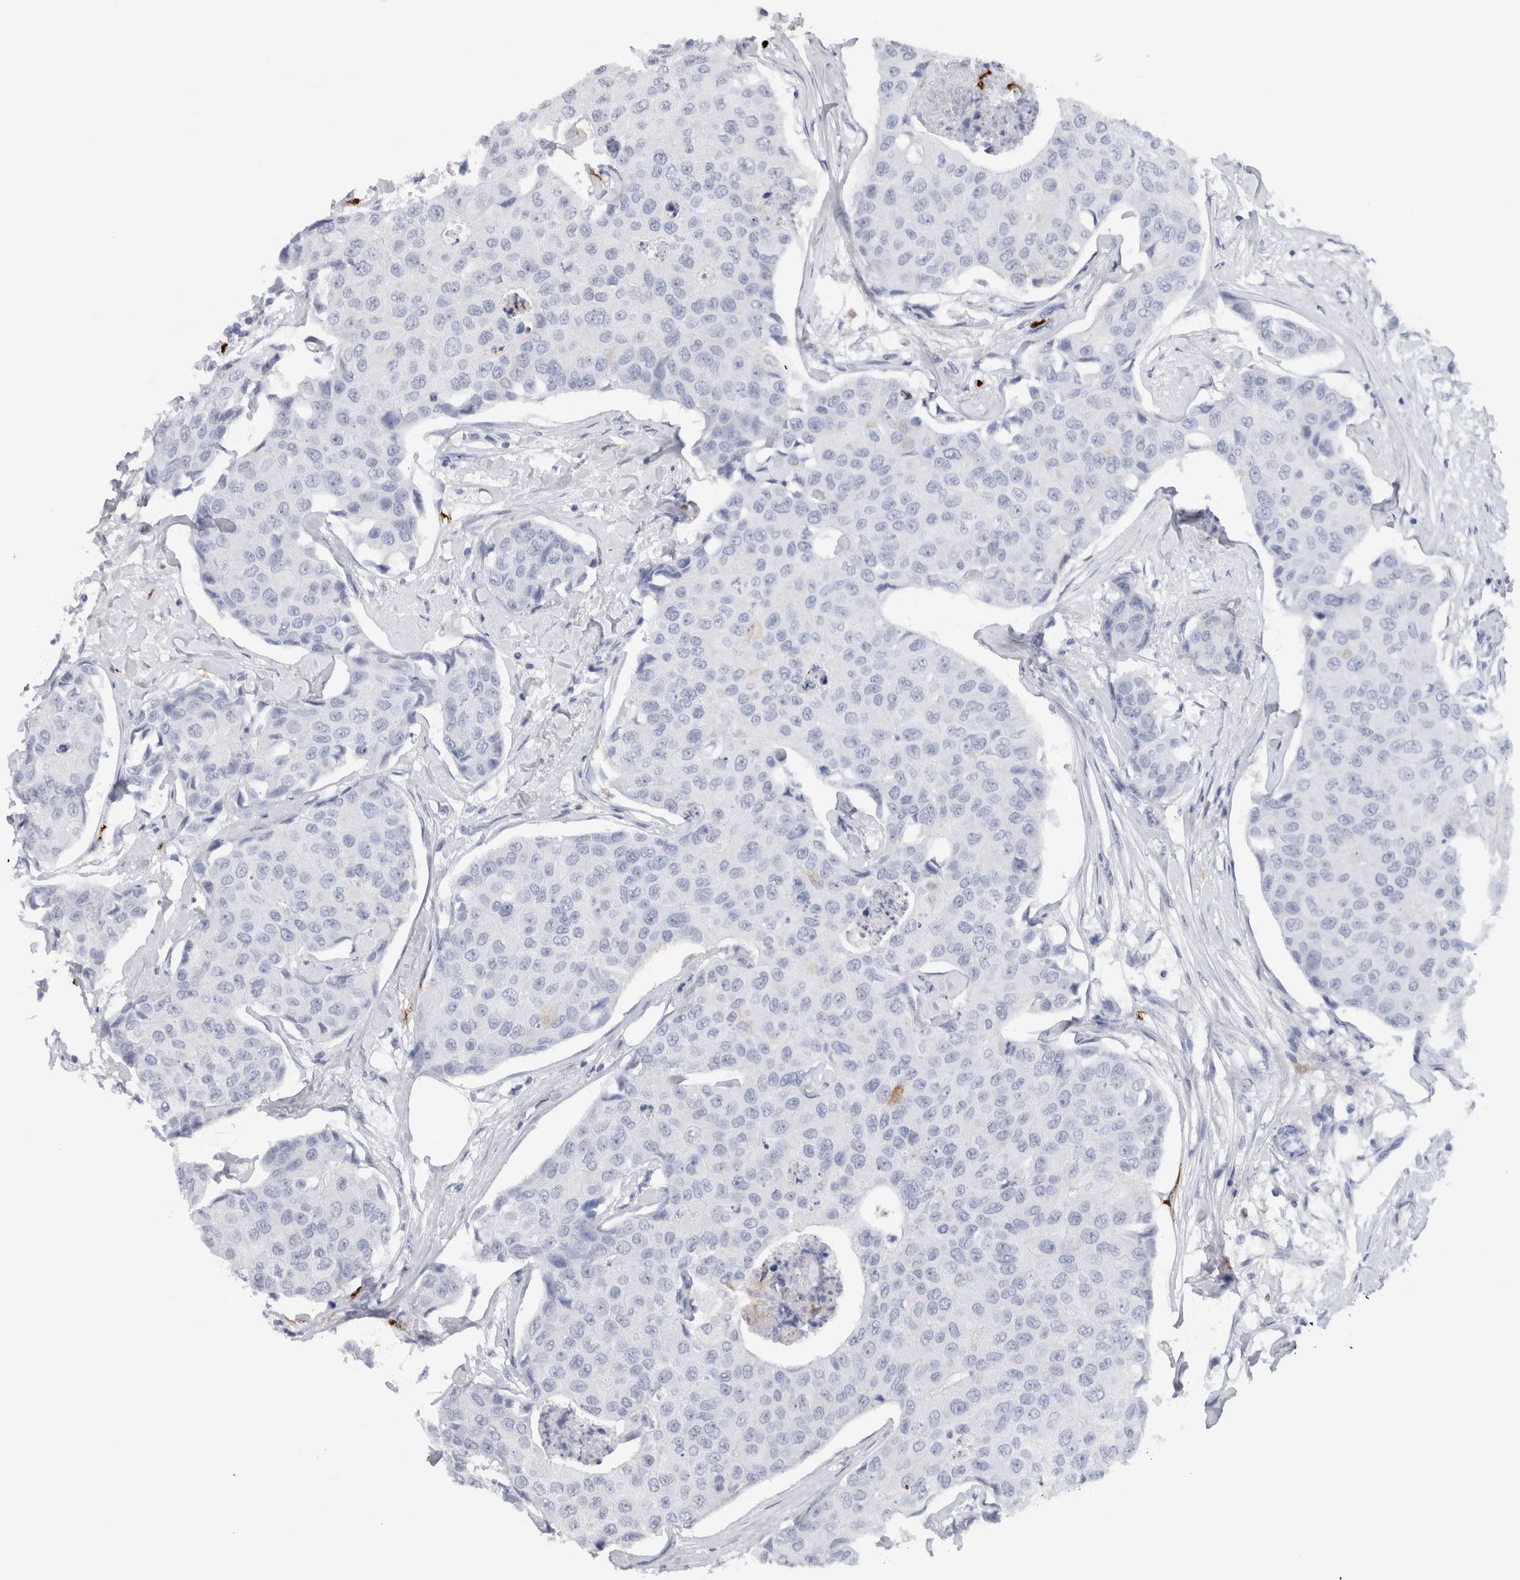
{"staining": {"intensity": "negative", "quantity": "none", "location": "none"}, "tissue": "breast cancer", "cell_type": "Tumor cells", "image_type": "cancer", "snomed": [{"axis": "morphology", "description": "Duct carcinoma"}, {"axis": "topography", "description": "Breast"}], "caption": "Tumor cells are negative for brown protein staining in breast infiltrating ductal carcinoma.", "gene": "S100A8", "patient": {"sex": "female", "age": 80}}